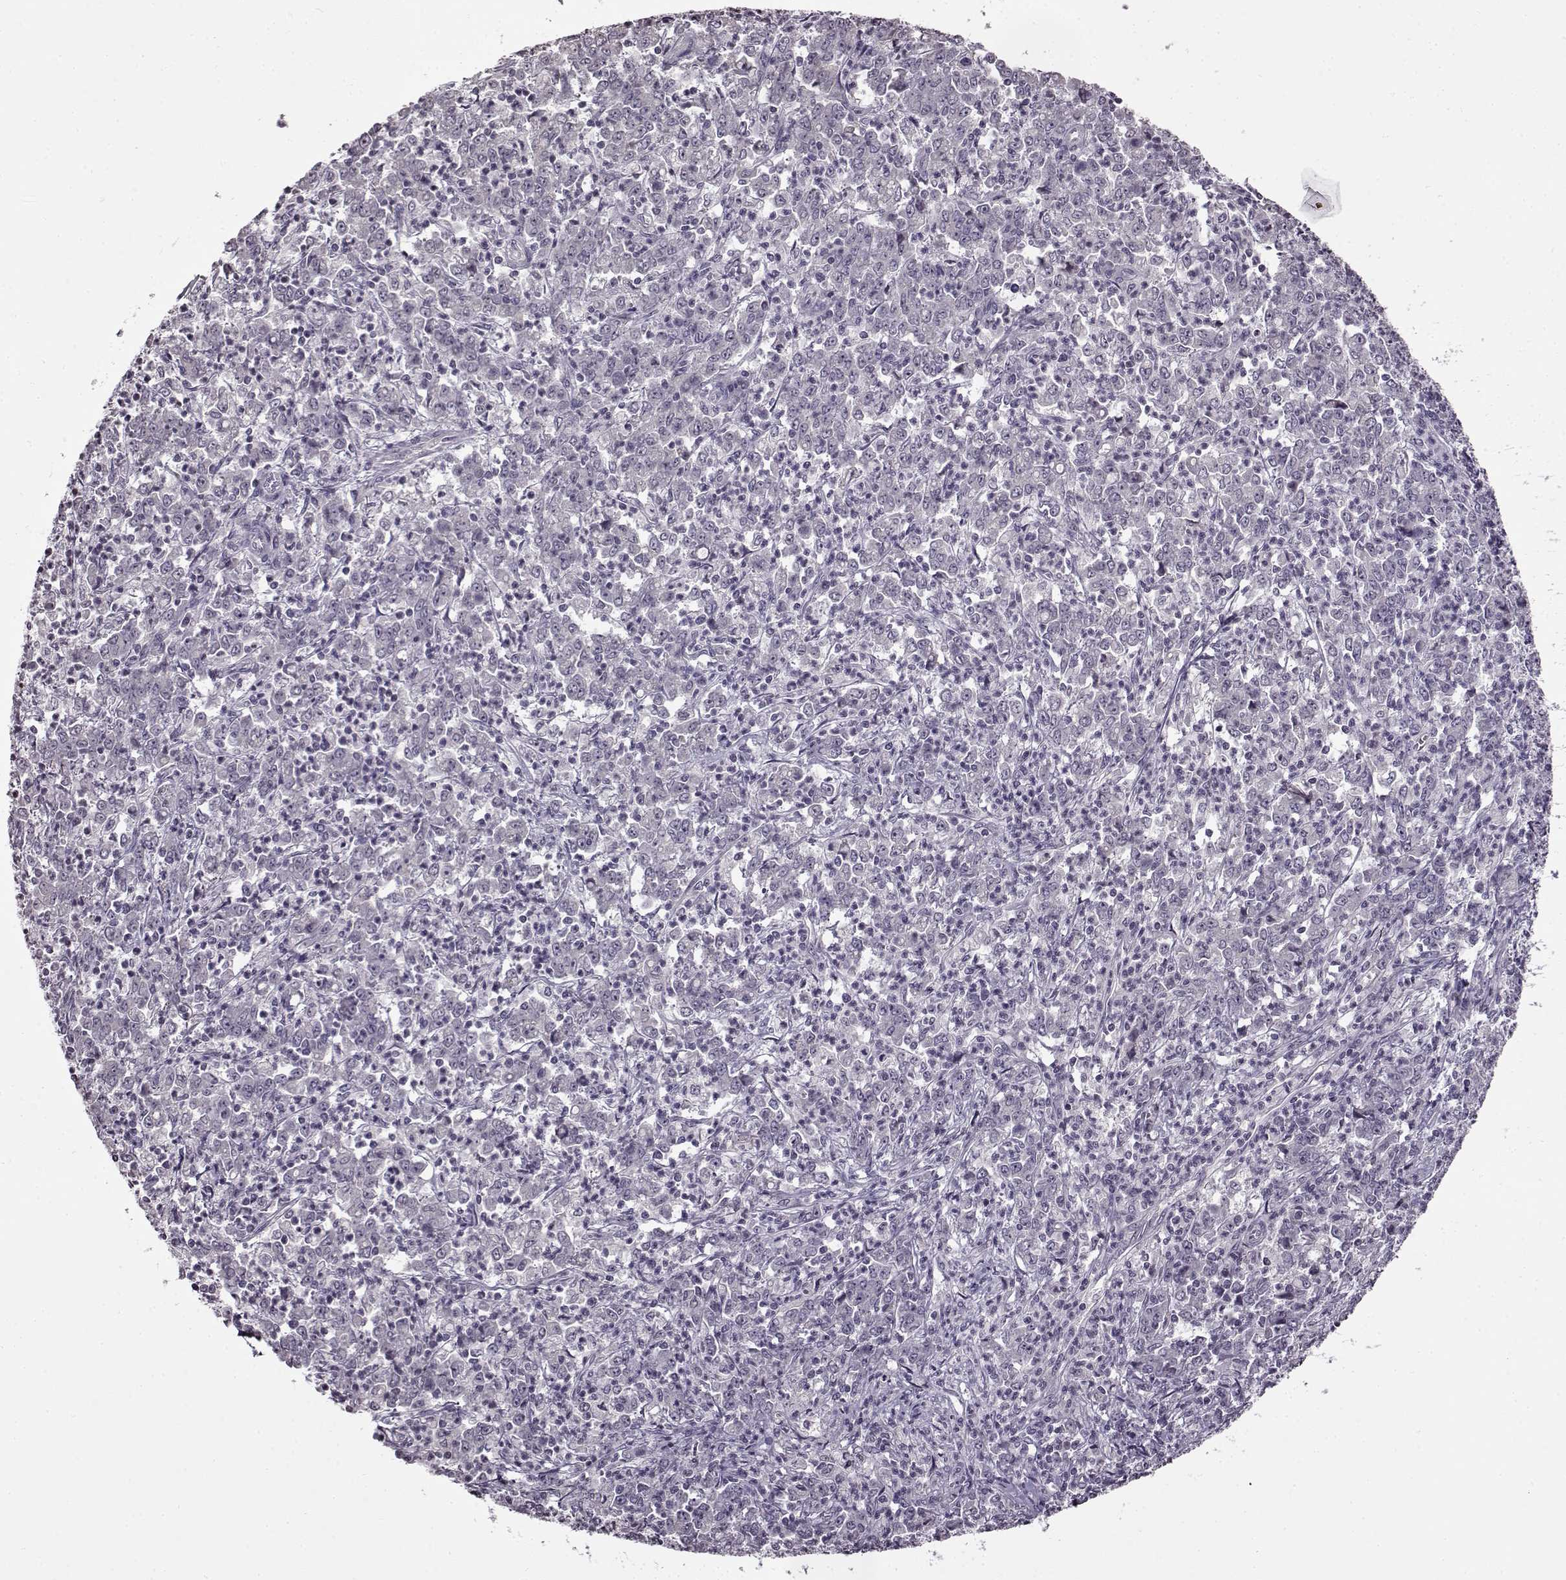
{"staining": {"intensity": "negative", "quantity": "none", "location": "none"}, "tissue": "stomach cancer", "cell_type": "Tumor cells", "image_type": "cancer", "snomed": [{"axis": "morphology", "description": "Adenocarcinoma, NOS"}, {"axis": "topography", "description": "Stomach, lower"}], "caption": "Tumor cells show no significant staining in adenocarcinoma (stomach).", "gene": "FSHB", "patient": {"sex": "female", "age": 71}}